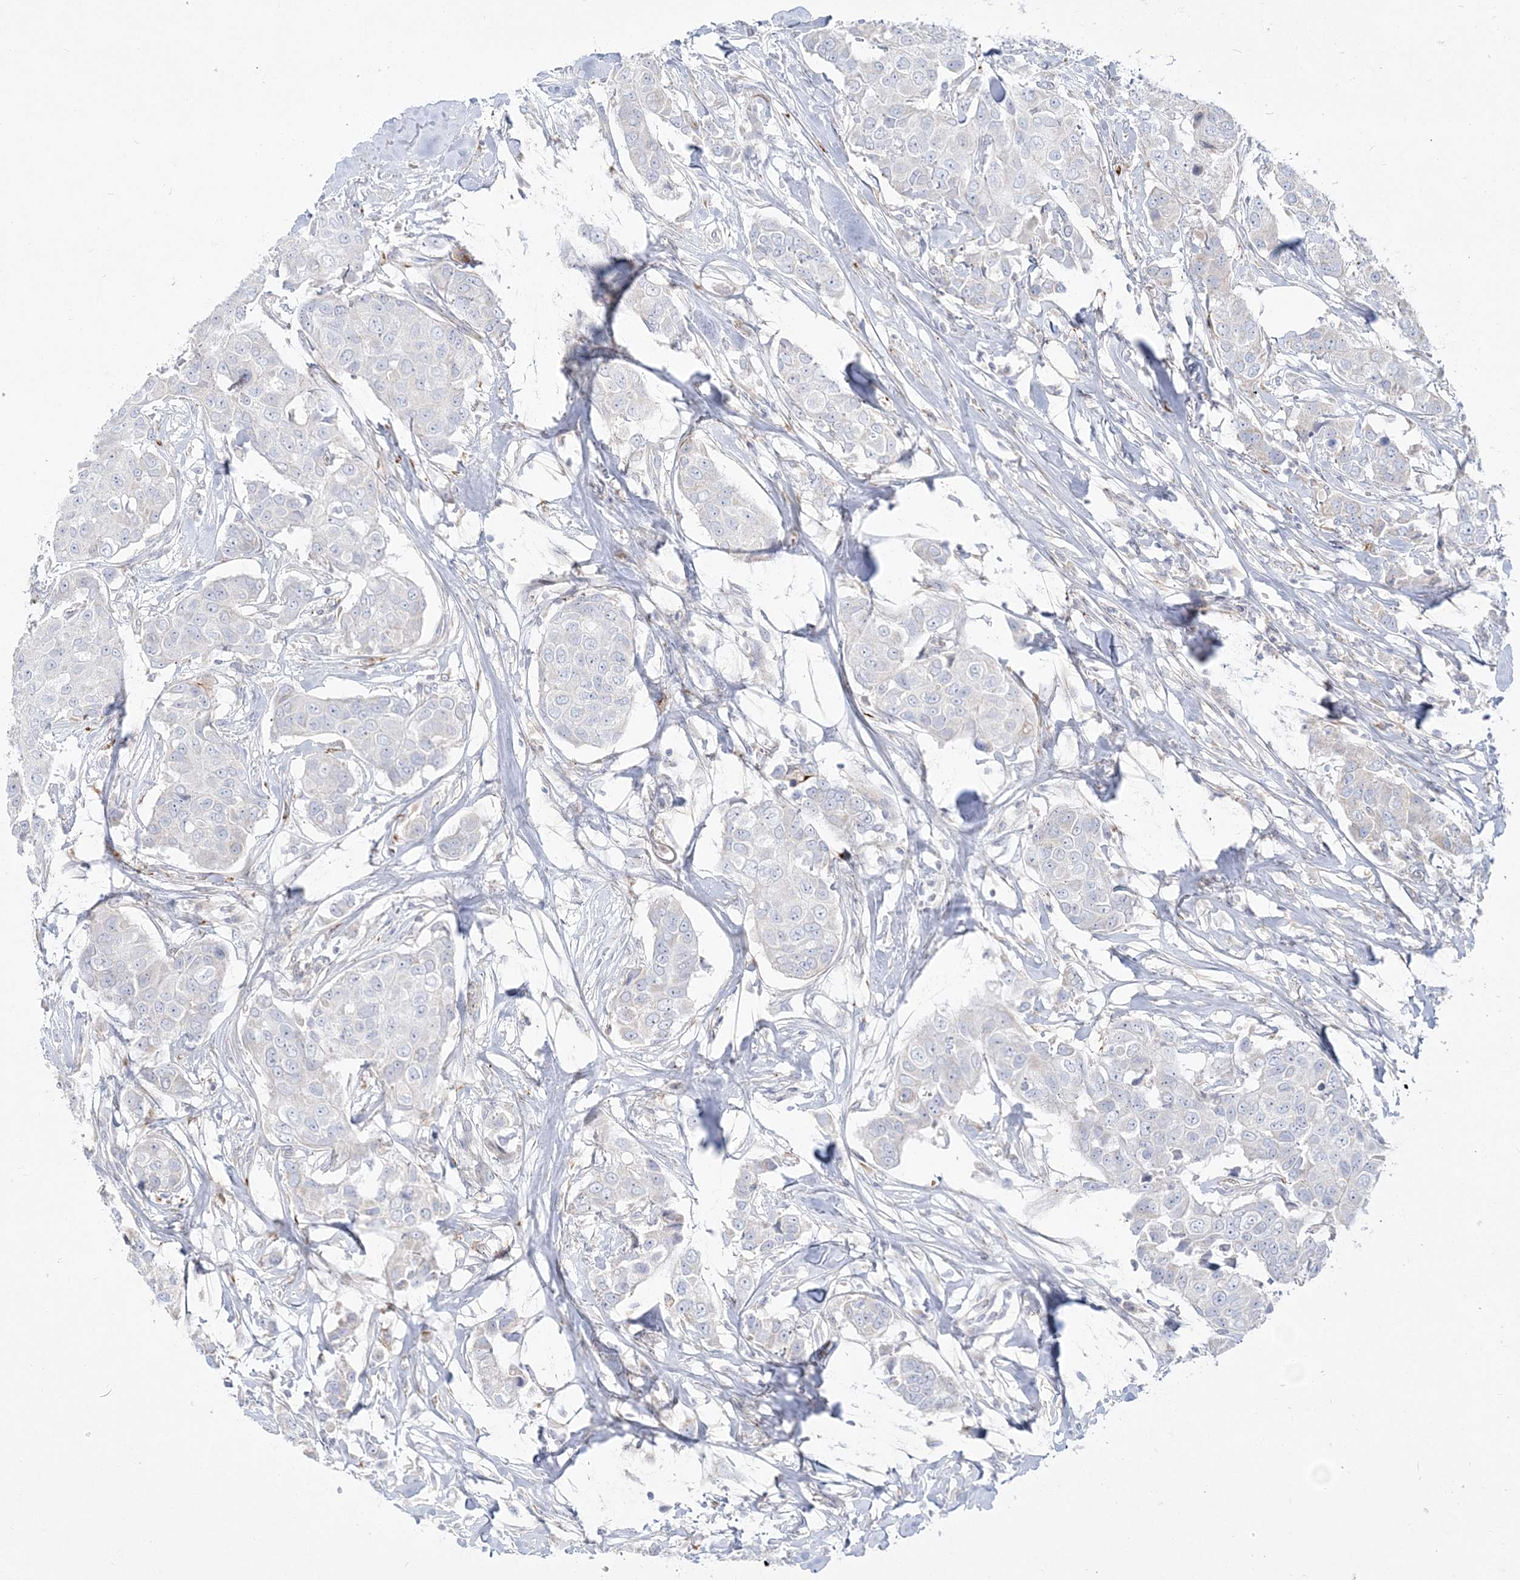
{"staining": {"intensity": "negative", "quantity": "none", "location": "none"}, "tissue": "breast cancer", "cell_type": "Tumor cells", "image_type": "cancer", "snomed": [{"axis": "morphology", "description": "Duct carcinoma"}, {"axis": "topography", "description": "Breast"}], "caption": "A high-resolution micrograph shows immunohistochemistry (IHC) staining of infiltrating ductal carcinoma (breast), which reveals no significant staining in tumor cells.", "gene": "GPAT2", "patient": {"sex": "female", "age": 80}}